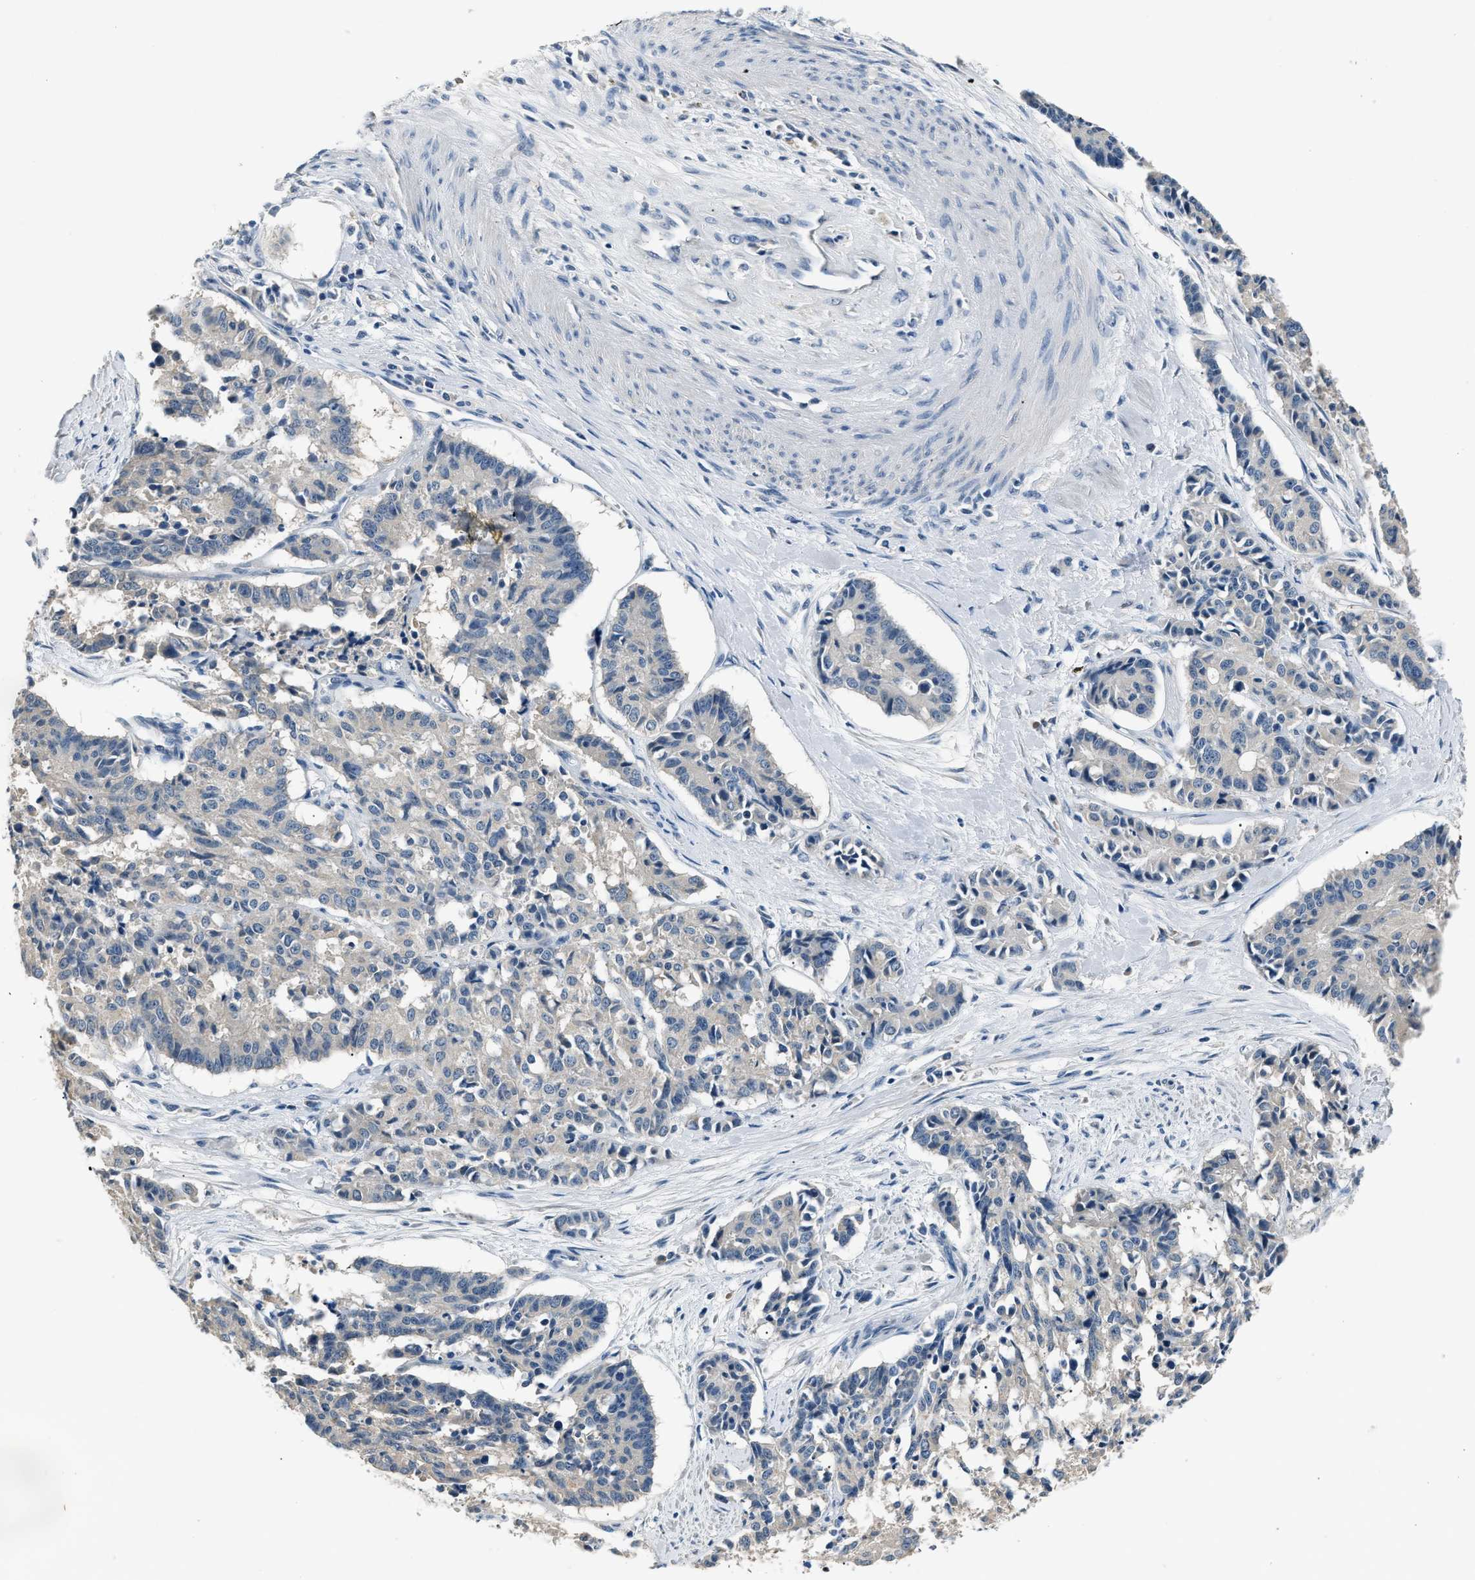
{"staining": {"intensity": "negative", "quantity": "none", "location": "none"}, "tissue": "cervical cancer", "cell_type": "Tumor cells", "image_type": "cancer", "snomed": [{"axis": "morphology", "description": "Squamous cell carcinoma, NOS"}, {"axis": "topography", "description": "Cervix"}], "caption": "There is no significant positivity in tumor cells of squamous cell carcinoma (cervical).", "gene": "INHA", "patient": {"sex": "female", "age": 35}}